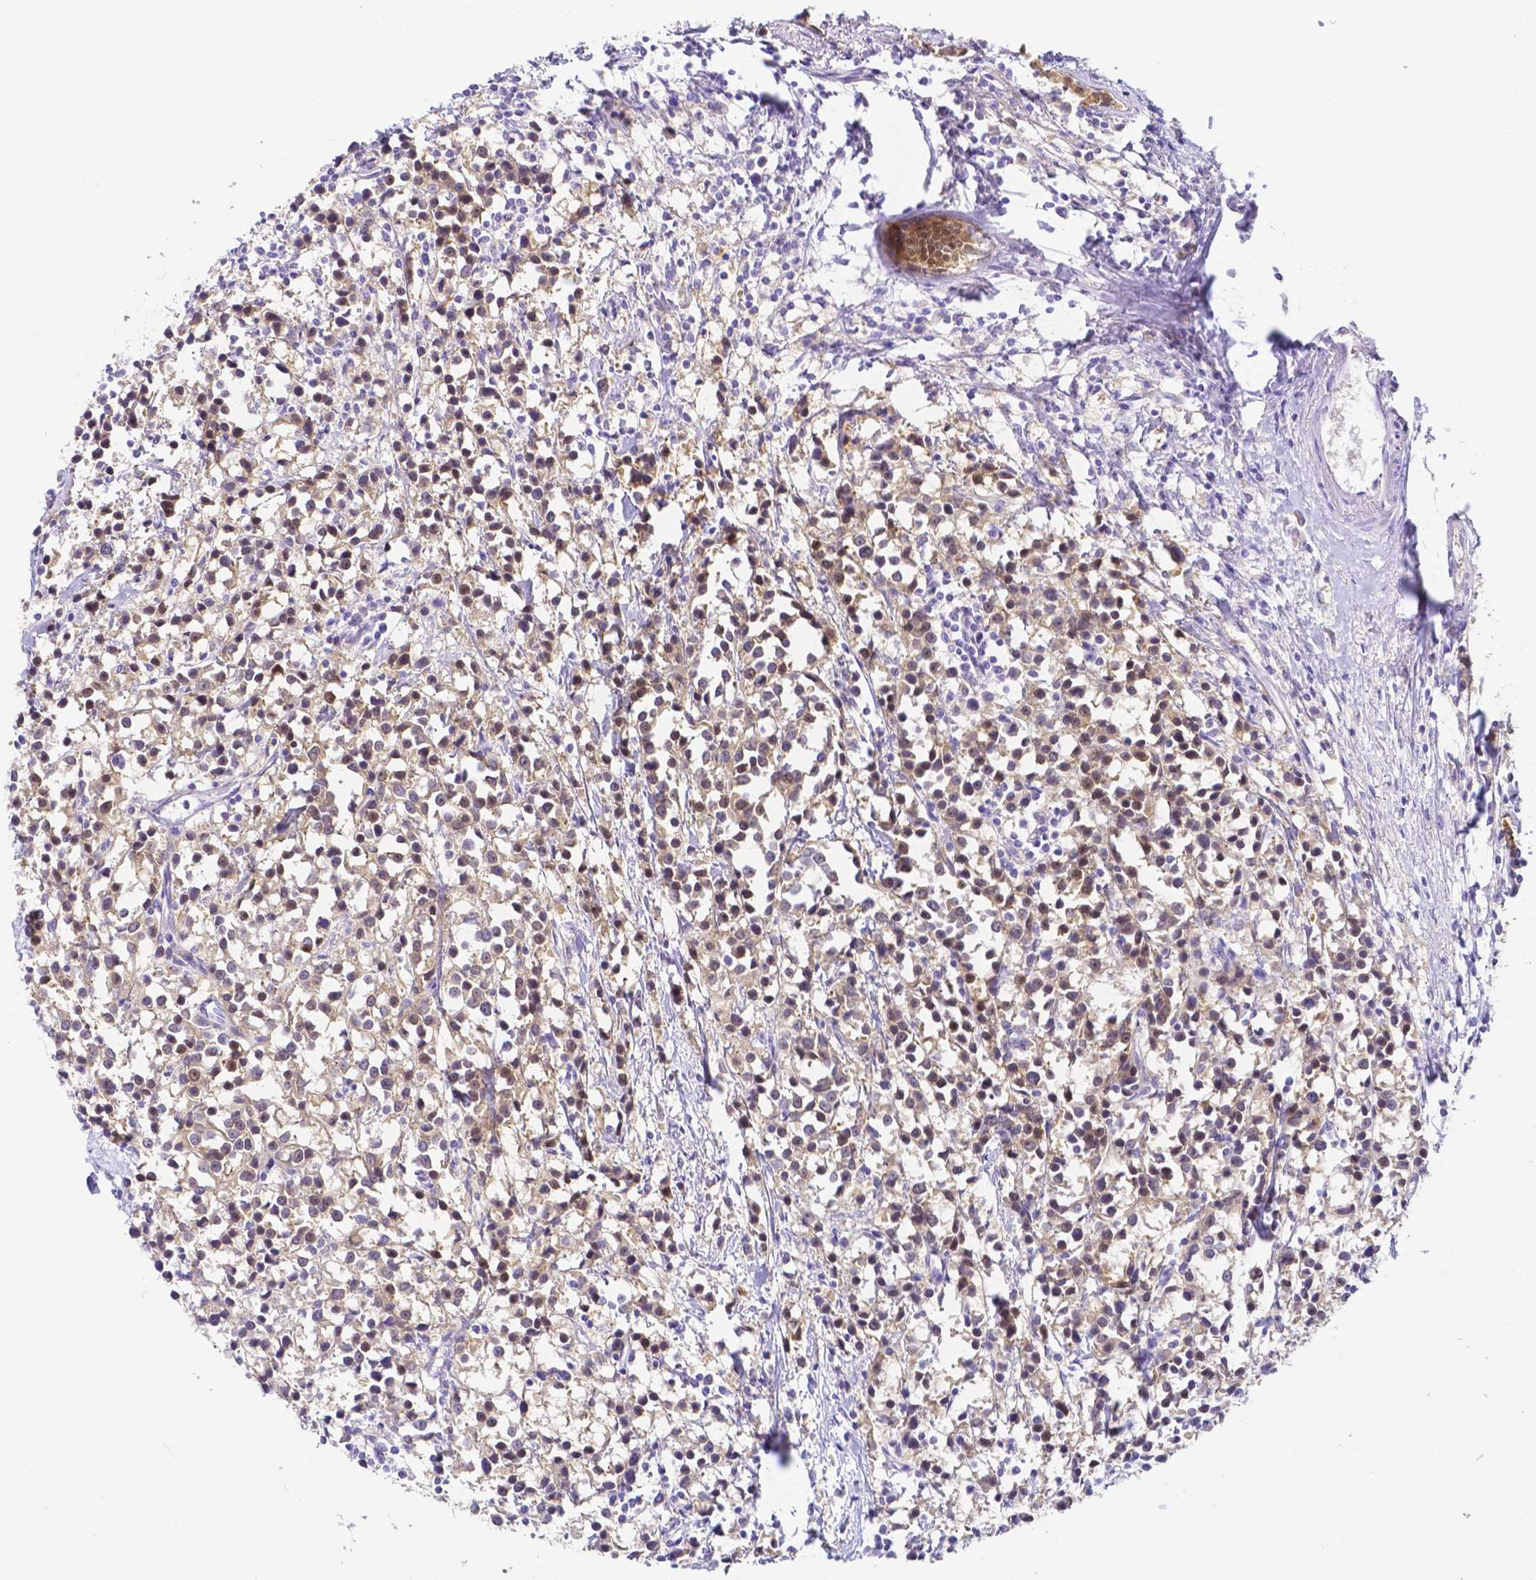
{"staining": {"intensity": "weak", "quantity": ">75%", "location": "cytoplasmic/membranous"}, "tissue": "breast cancer", "cell_type": "Tumor cells", "image_type": "cancer", "snomed": [{"axis": "morphology", "description": "Duct carcinoma"}, {"axis": "topography", "description": "Breast"}], "caption": "About >75% of tumor cells in human invasive ductal carcinoma (breast) exhibit weak cytoplasmic/membranous protein positivity as visualized by brown immunohistochemical staining.", "gene": "PKP3", "patient": {"sex": "female", "age": 80}}